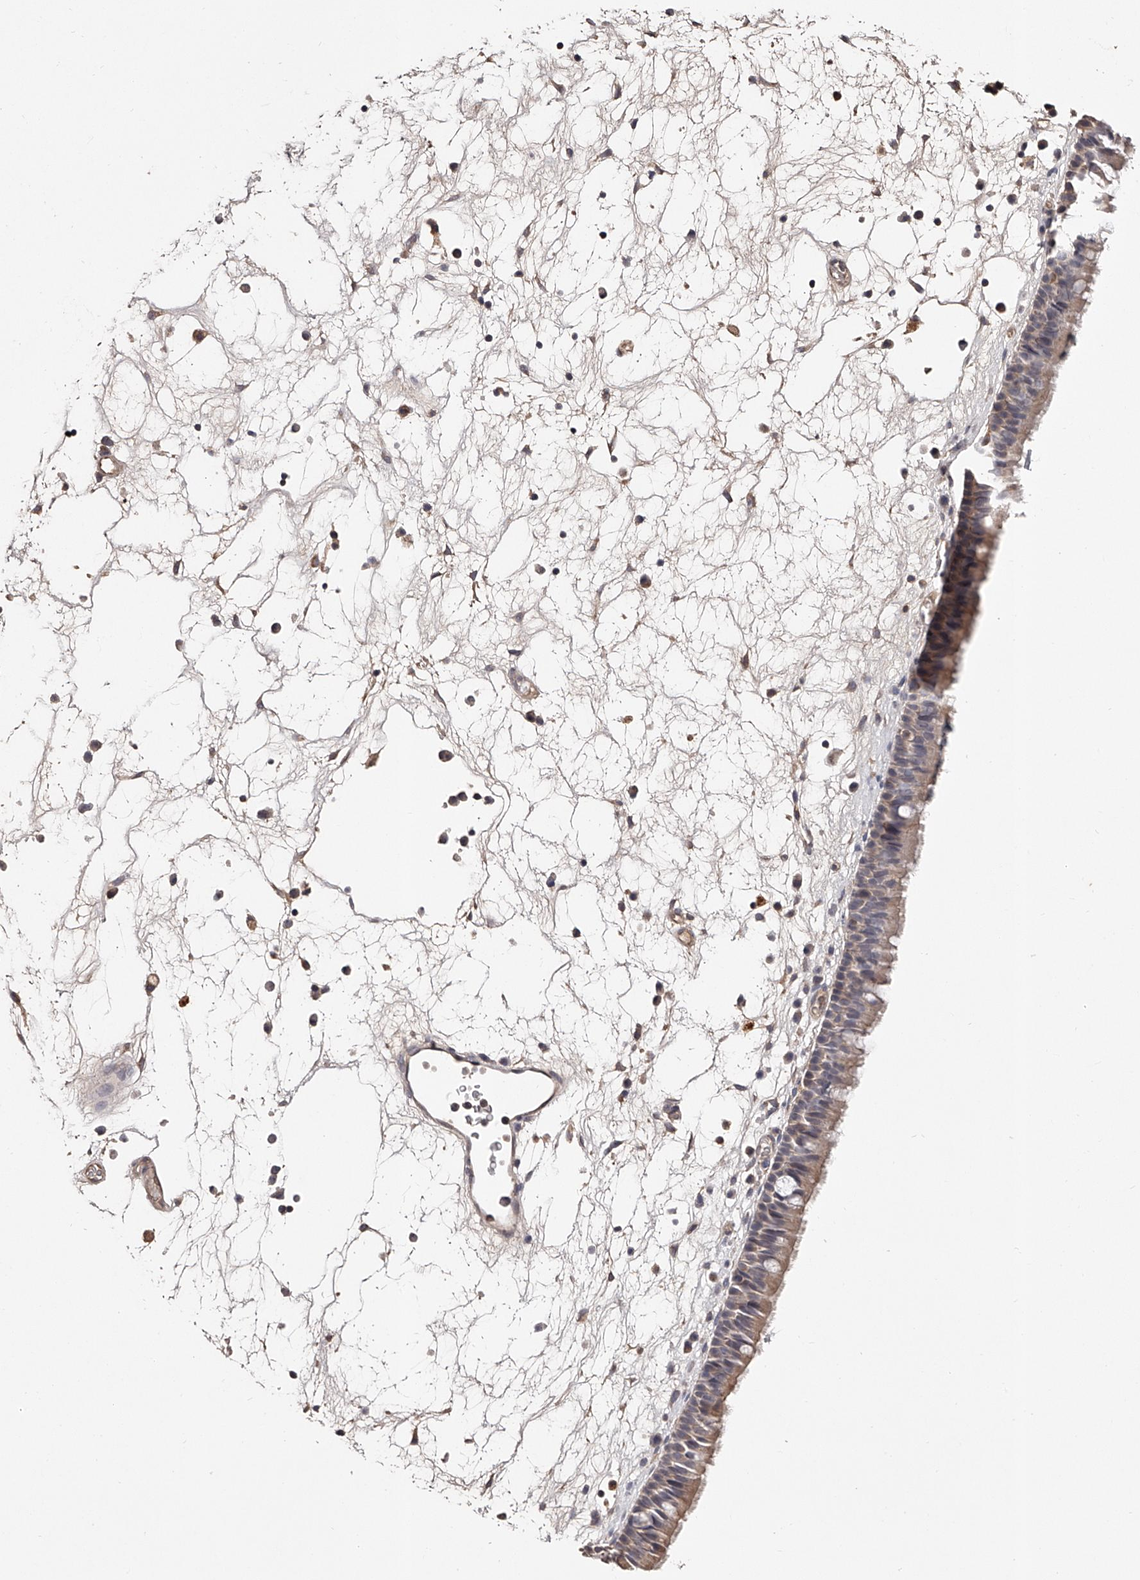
{"staining": {"intensity": "weak", "quantity": "25%-75%", "location": "cytoplasmic/membranous"}, "tissue": "nasopharynx", "cell_type": "Respiratory epithelial cells", "image_type": "normal", "snomed": [{"axis": "morphology", "description": "Normal tissue, NOS"}, {"axis": "morphology", "description": "Inflammation, NOS"}, {"axis": "morphology", "description": "Malignant melanoma, Metastatic site"}, {"axis": "topography", "description": "Nasopharynx"}], "caption": "Immunohistochemistry (IHC) of unremarkable nasopharynx demonstrates low levels of weak cytoplasmic/membranous expression in approximately 25%-75% of respiratory epithelial cells. (DAB (3,3'-diaminobenzidine) IHC with brightfield microscopy, high magnification).", "gene": "USP21", "patient": {"sex": "male", "age": 70}}